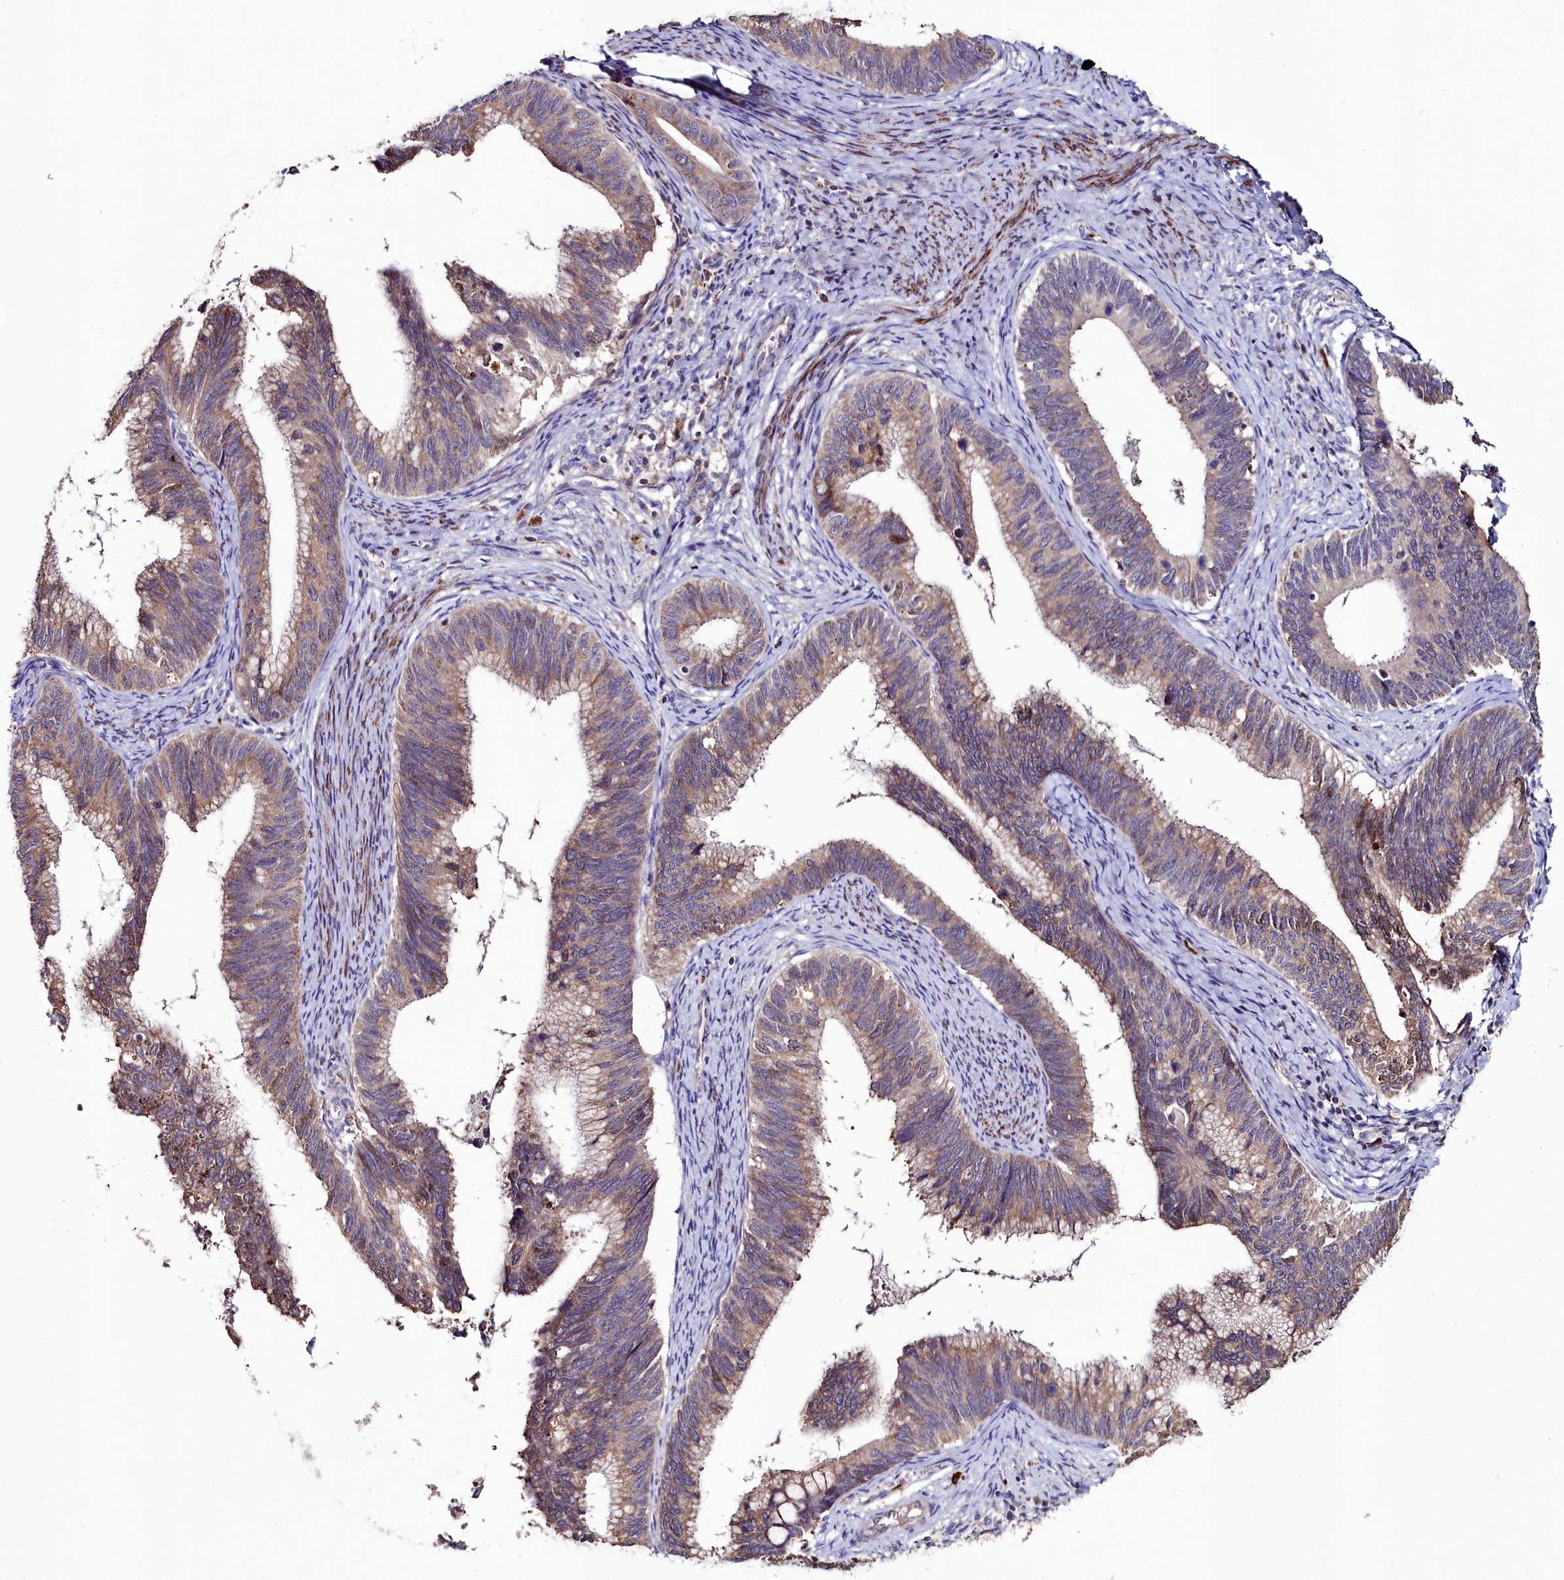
{"staining": {"intensity": "weak", "quantity": ">75%", "location": "cytoplasmic/membranous"}, "tissue": "cervical cancer", "cell_type": "Tumor cells", "image_type": "cancer", "snomed": [{"axis": "morphology", "description": "Adenocarcinoma, NOS"}, {"axis": "topography", "description": "Cervix"}], "caption": "Human adenocarcinoma (cervical) stained for a protein (brown) shows weak cytoplasmic/membranous positive expression in about >75% of tumor cells.", "gene": "AMBRA1", "patient": {"sex": "female", "age": 42}}